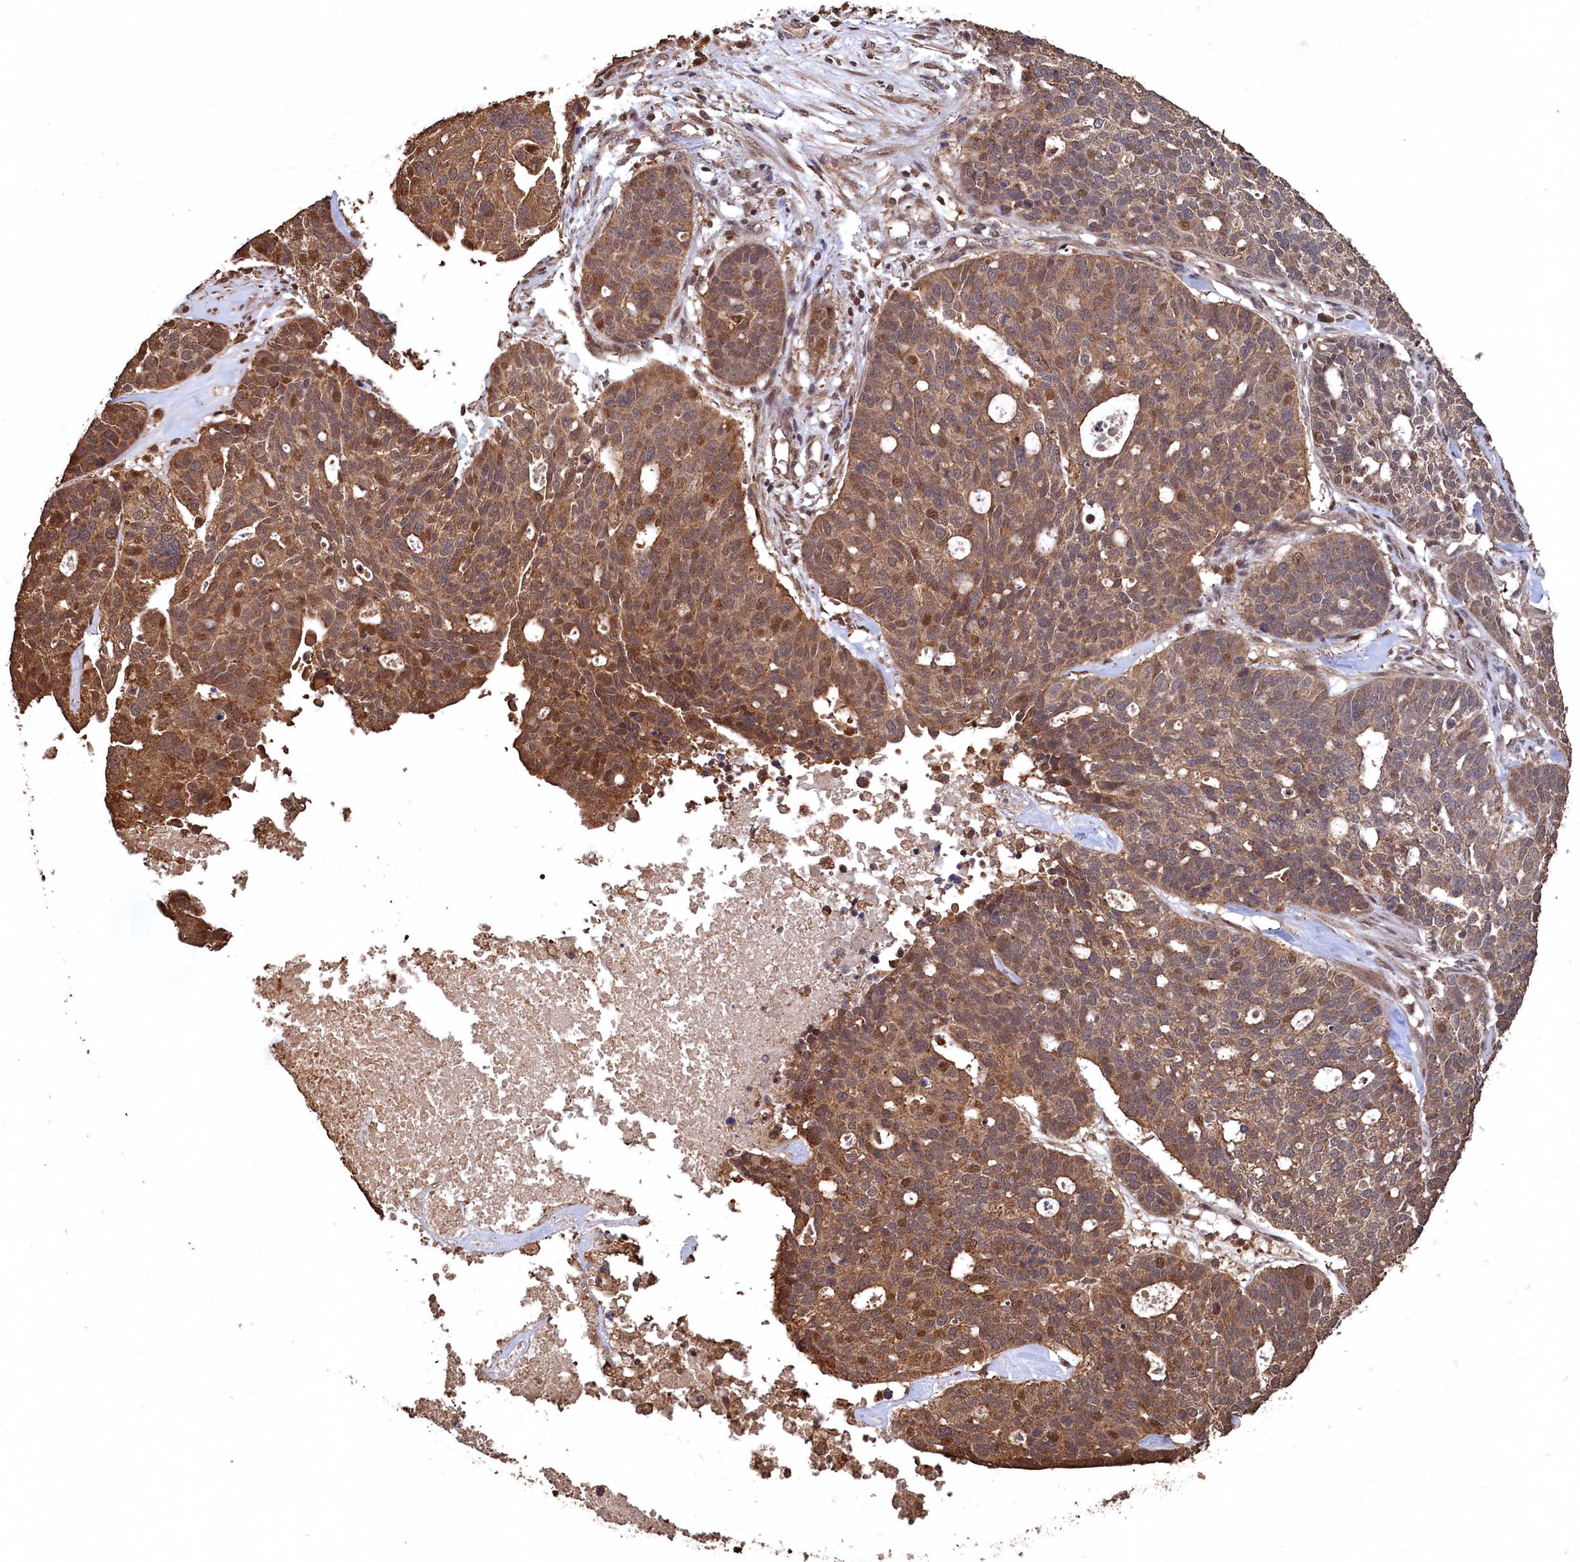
{"staining": {"intensity": "moderate", "quantity": ">75%", "location": "cytoplasmic/membranous,nuclear"}, "tissue": "ovarian cancer", "cell_type": "Tumor cells", "image_type": "cancer", "snomed": [{"axis": "morphology", "description": "Cystadenocarcinoma, serous, NOS"}, {"axis": "topography", "description": "Ovary"}], "caption": "High-power microscopy captured an IHC photomicrograph of ovarian cancer, revealing moderate cytoplasmic/membranous and nuclear staining in approximately >75% of tumor cells.", "gene": "PIGN", "patient": {"sex": "female", "age": 59}}